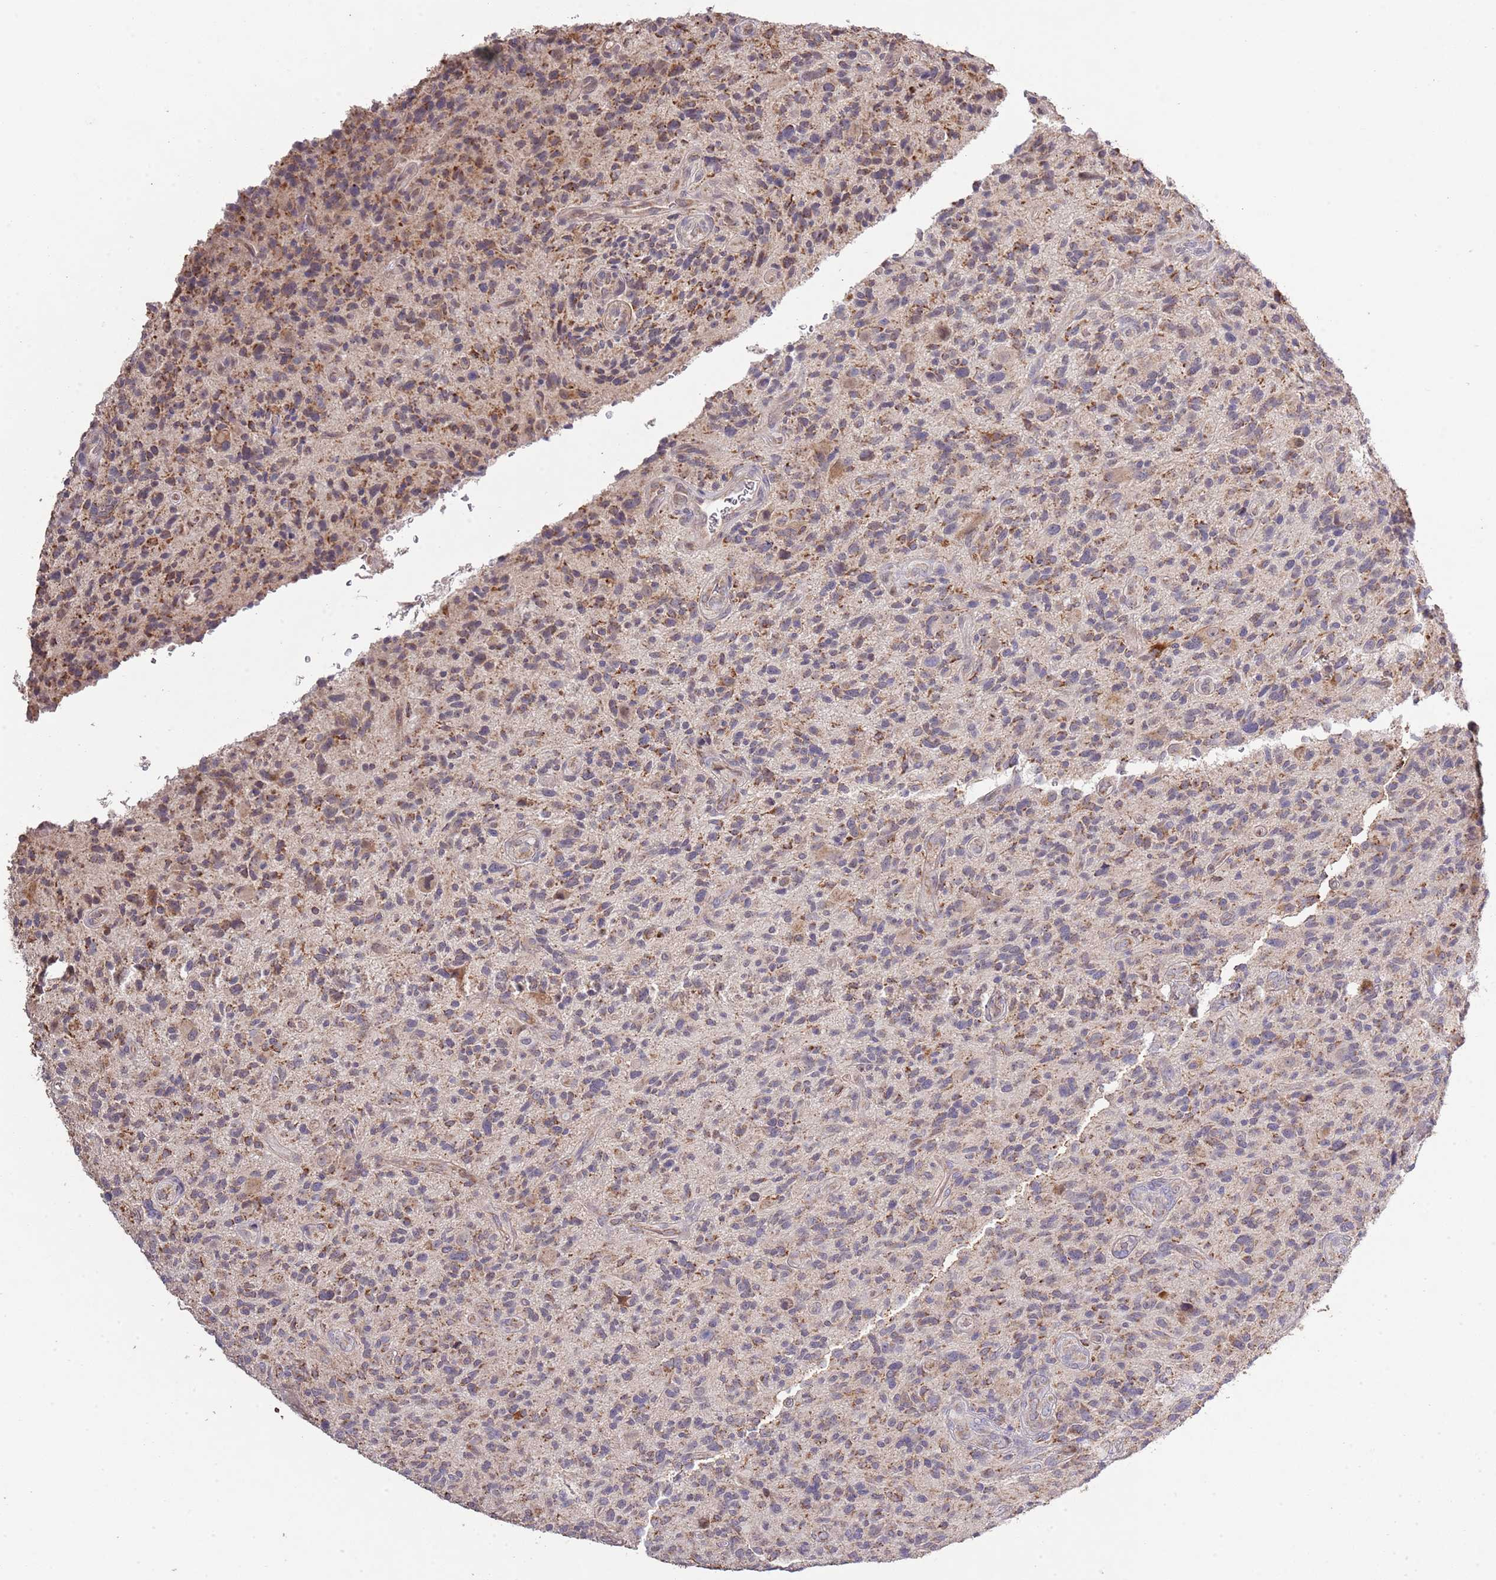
{"staining": {"intensity": "weak", "quantity": "25%-75%", "location": "cytoplasmic/membranous"}, "tissue": "glioma", "cell_type": "Tumor cells", "image_type": "cancer", "snomed": [{"axis": "morphology", "description": "Glioma, malignant, High grade"}, {"axis": "topography", "description": "Brain"}], "caption": "Malignant glioma (high-grade) stained with DAB (3,3'-diaminobenzidine) IHC shows low levels of weak cytoplasmic/membranous positivity in approximately 25%-75% of tumor cells.", "gene": "IVD", "patient": {"sex": "male", "age": 47}}